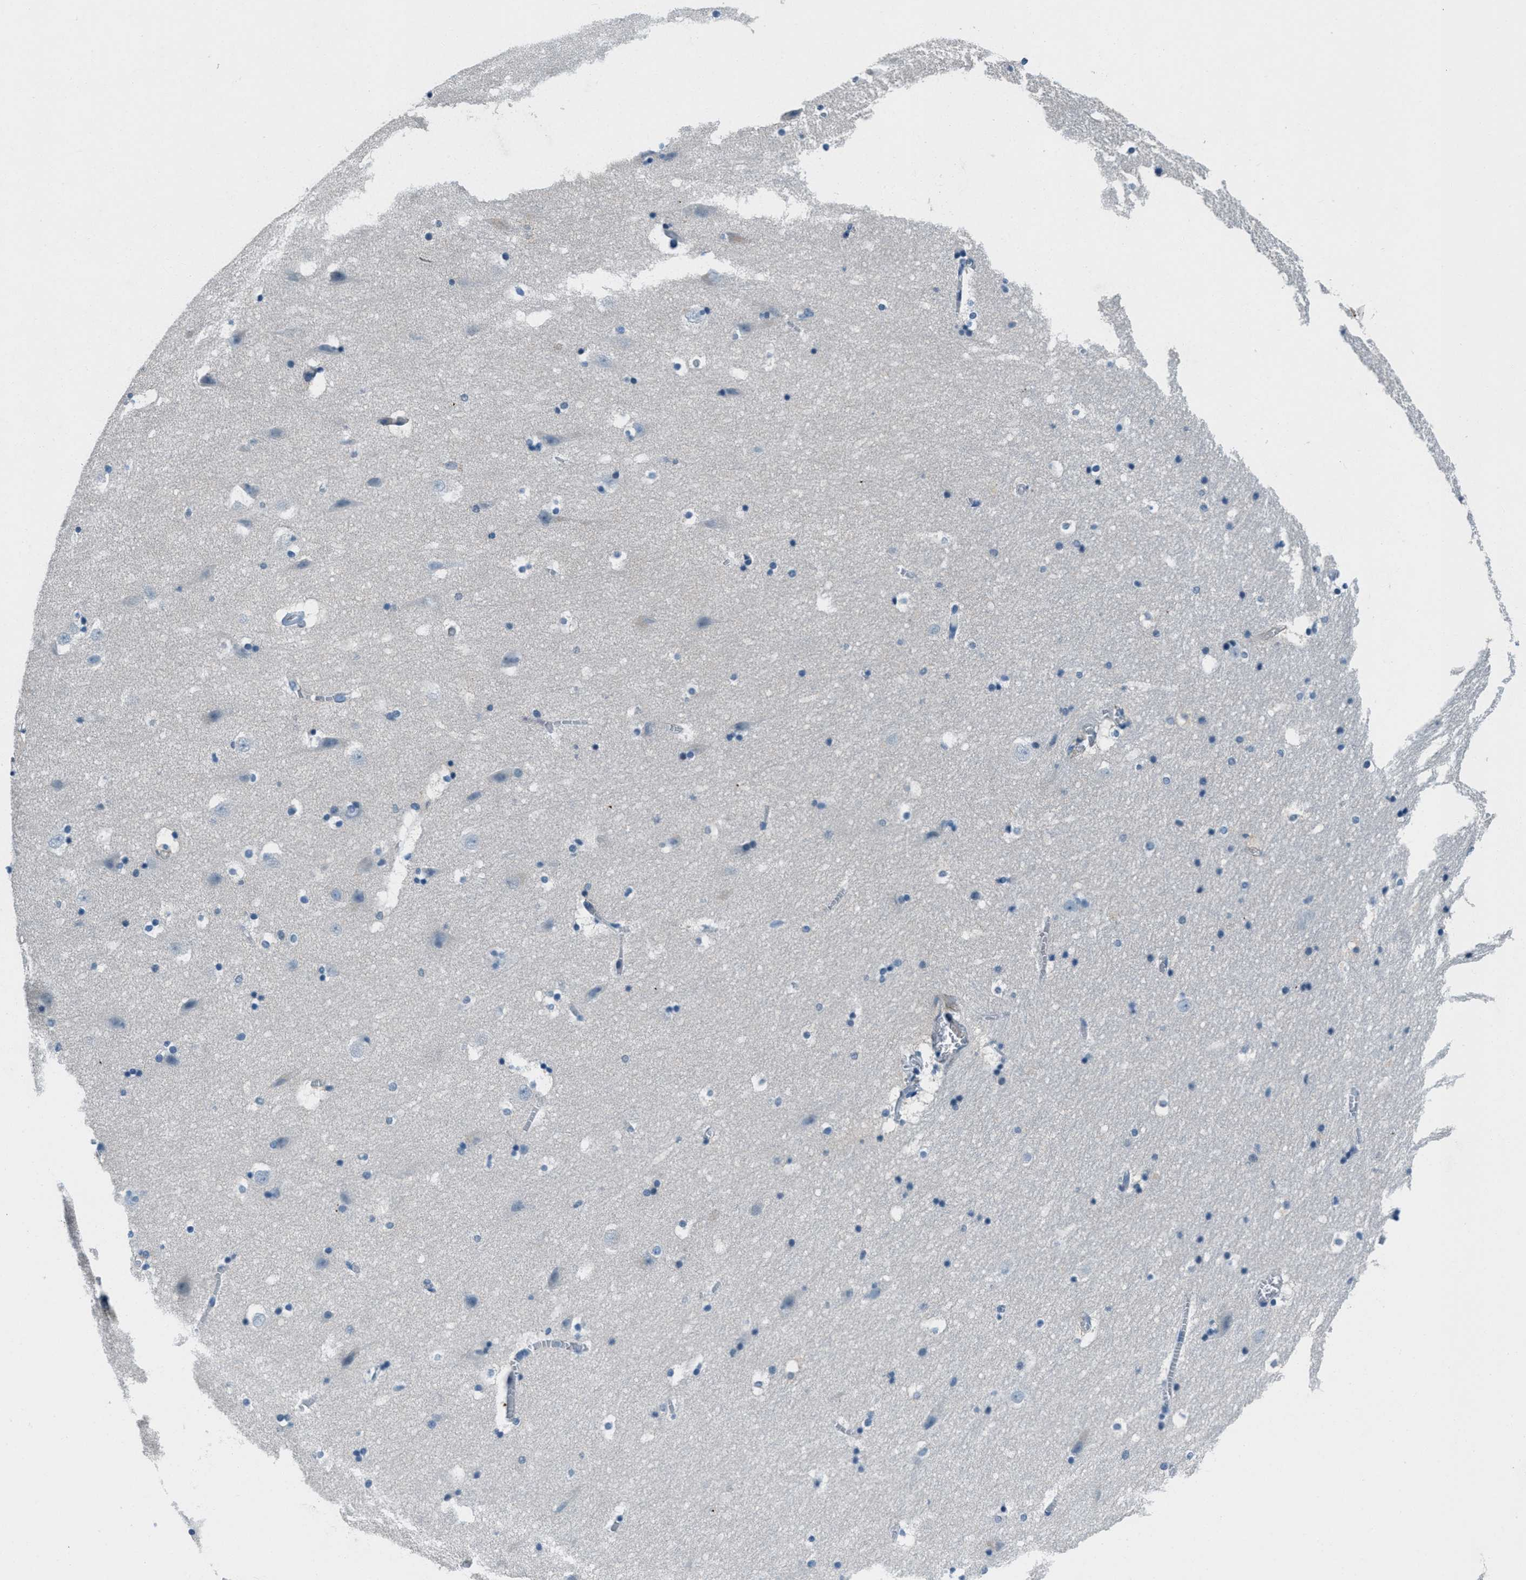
{"staining": {"intensity": "negative", "quantity": "none", "location": "none"}, "tissue": "hippocampus", "cell_type": "Glial cells", "image_type": "normal", "snomed": [{"axis": "morphology", "description": "Normal tissue, NOS"}, {"axis": "topography", "description": "Hippocampus"}], "caption": "A micrograph of hippocampus stained for a protein shows no brown staining in glial cells. (IHC, brightfield microscopy, high magnification).", "gene": "FBN1", "patient": {"sex": "male", "age": 45}}